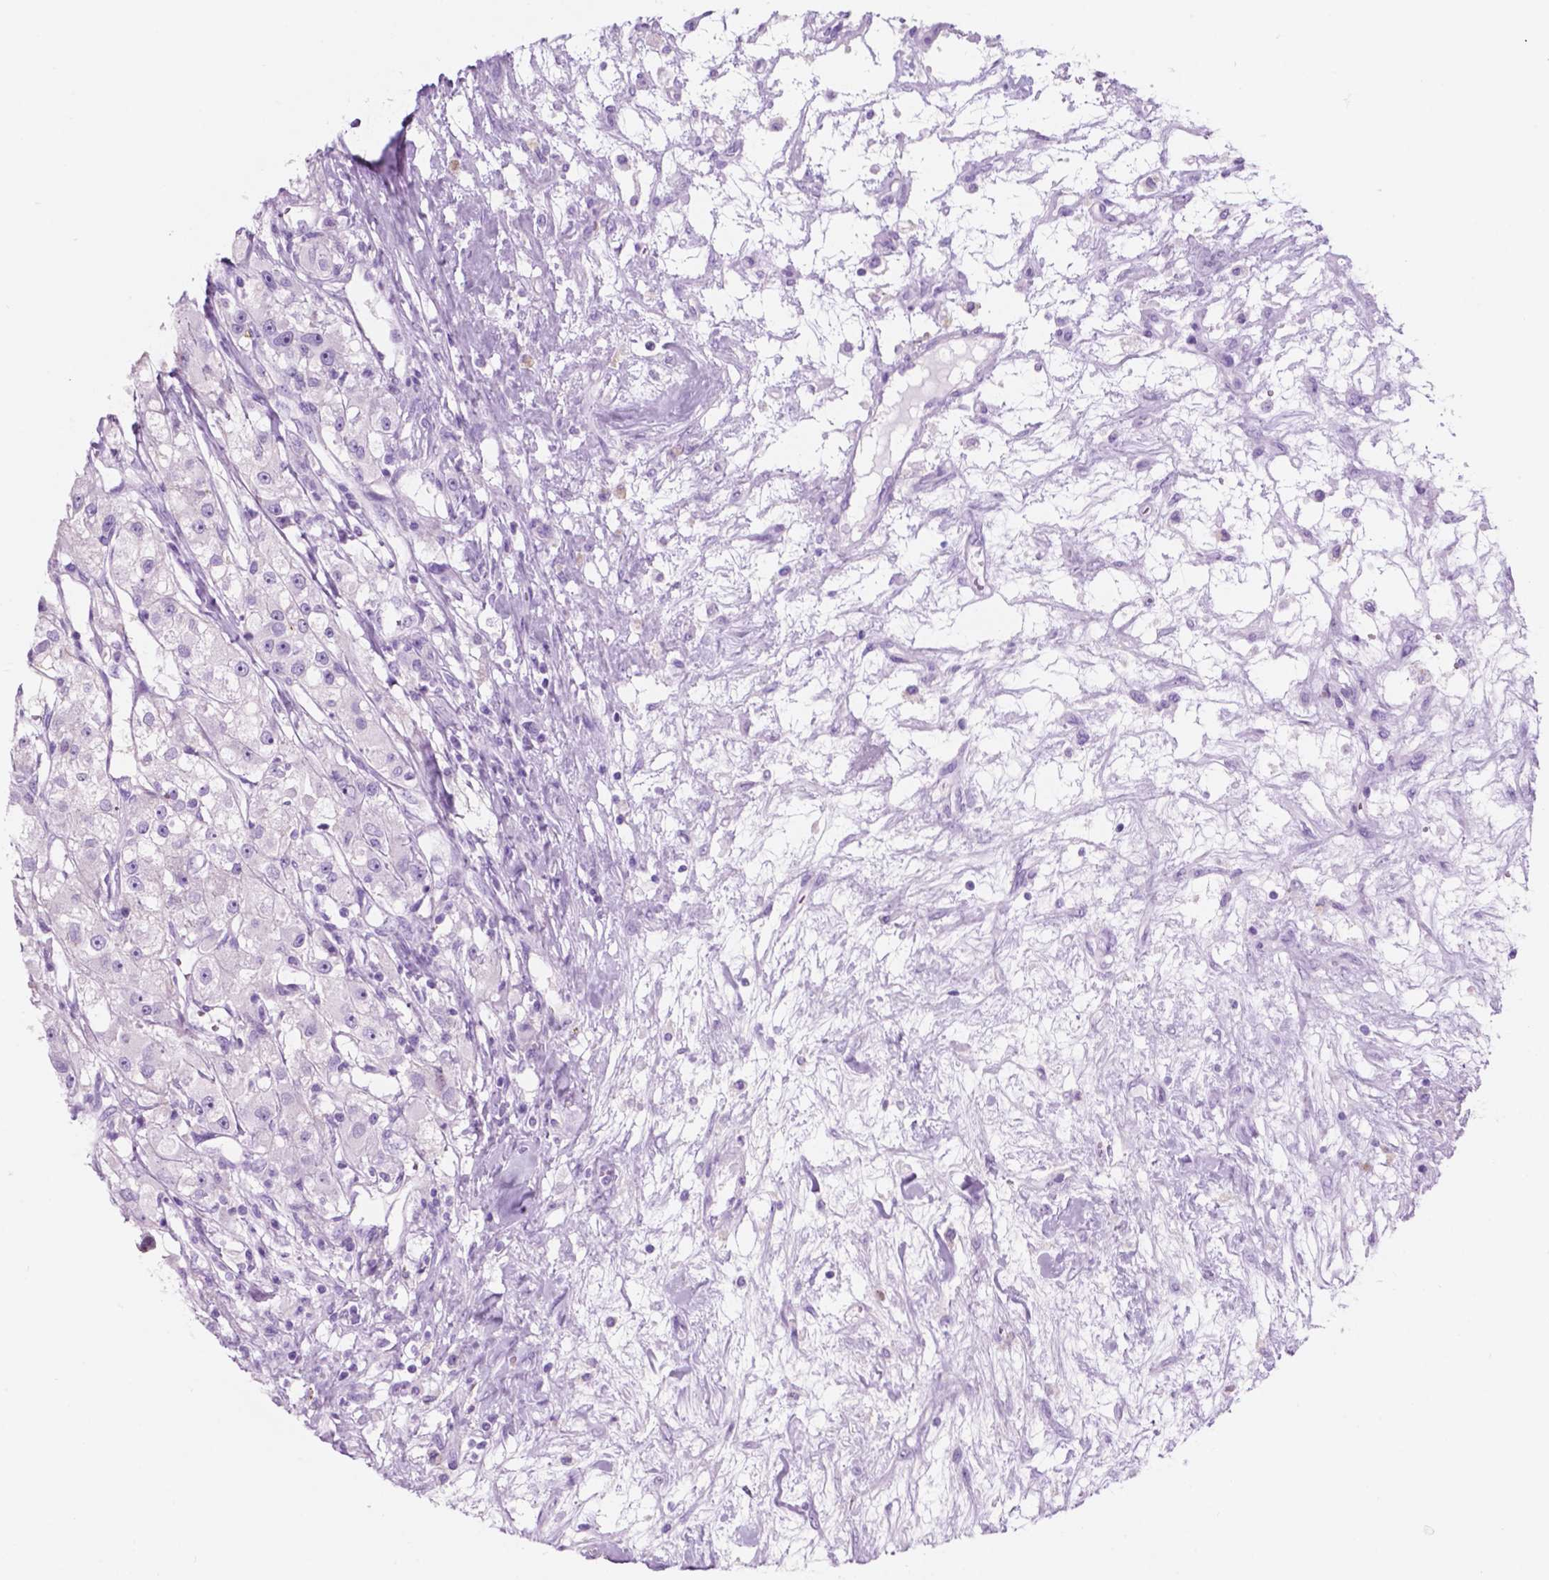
{"staining": {"intensity": "negative", "quantity": "none", "location": "none"}, "tissue": "renal cancer", "cell_type": "Tumor cells", "image_type": "cancer", "snomed": [{"axis": "morphology", "description": "Adenocarcinoma, NOS"}, {"axis": "topography", "description": "Kidney"}], "caption": "Tumor cells are negative for protein expression in human renal adenocarcinoma.", "gene": "CUZD1", "patient": {"sex": "female", "age": 63}}